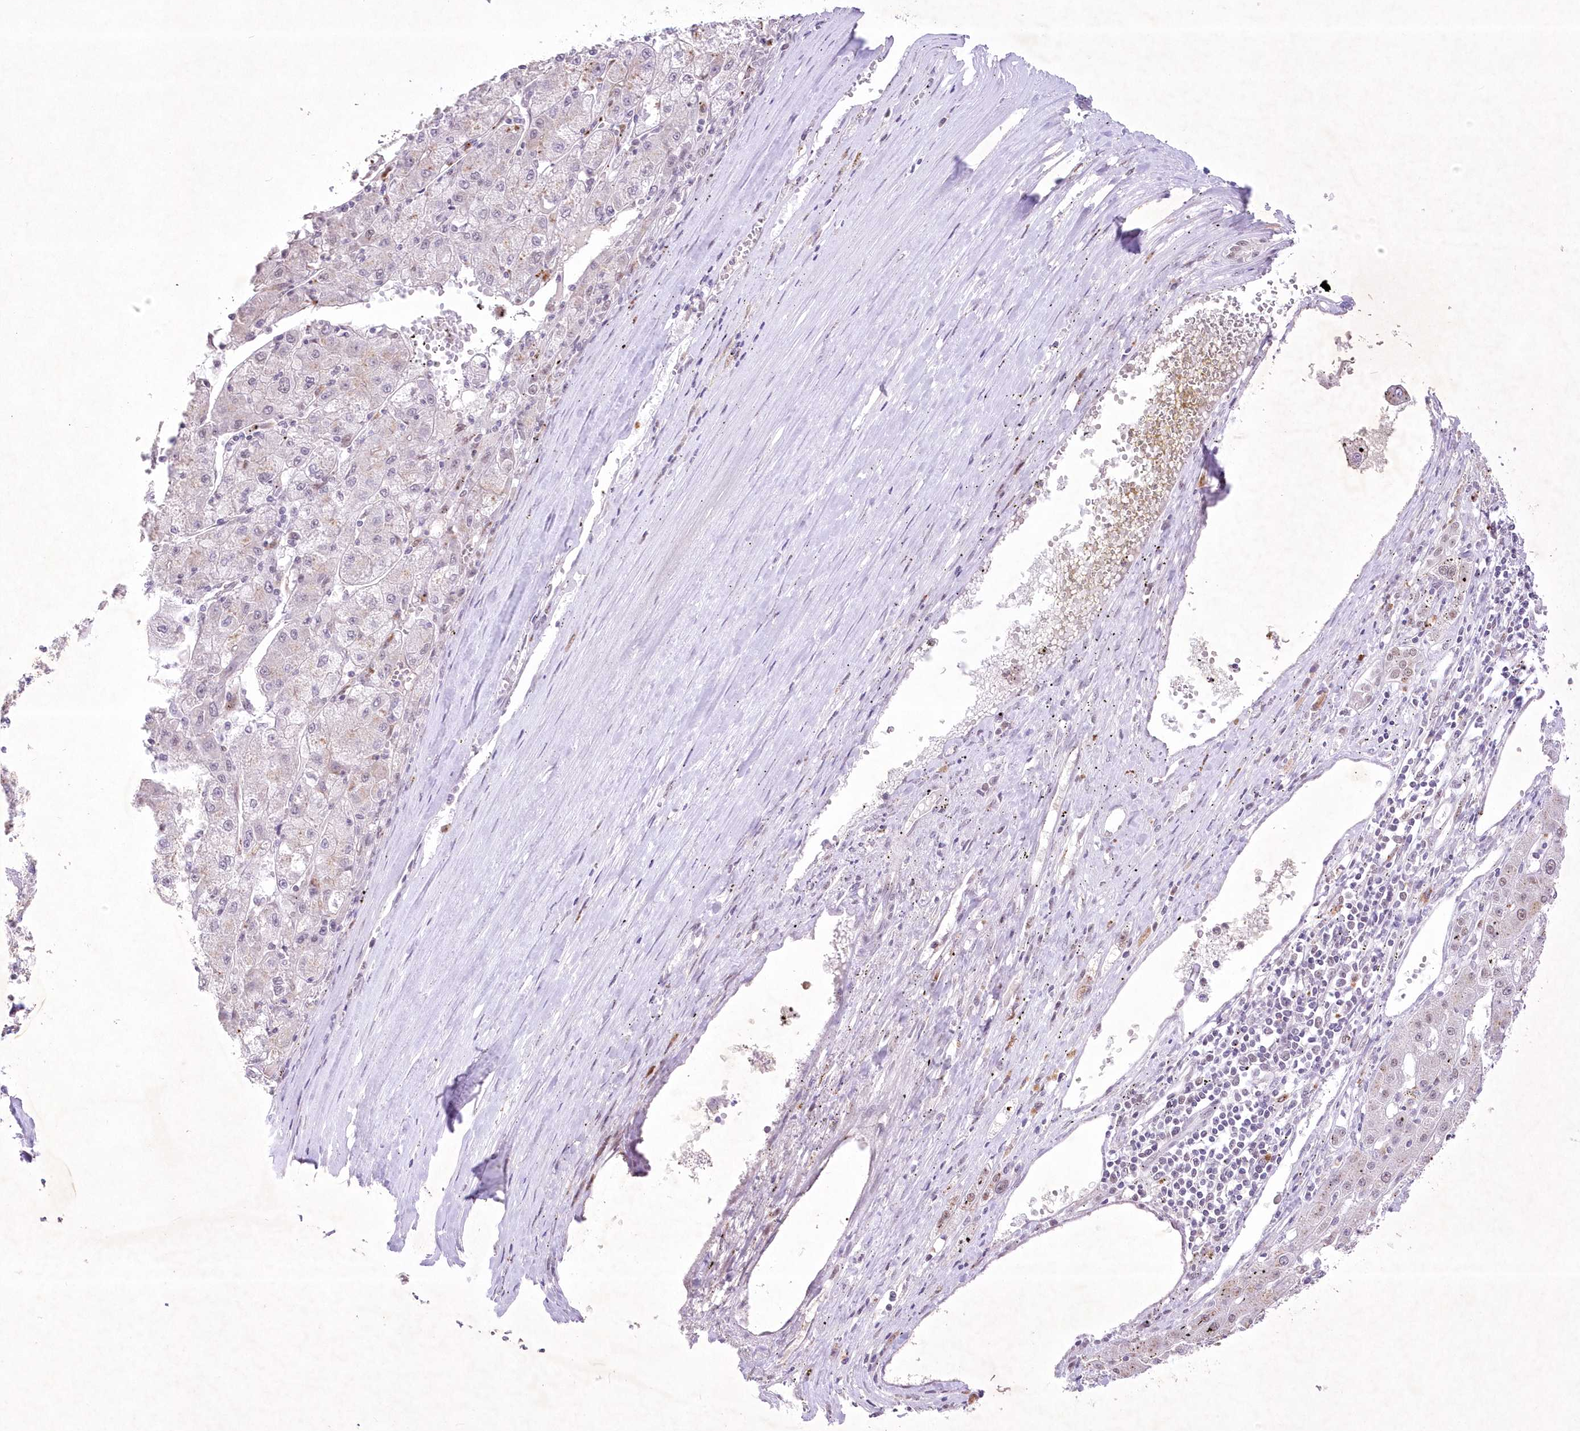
{"staining": {"intensity": "negative", "quantity": "none", "location": "none"}, "tissue": "liver cancer", "cell_type": "Tumor cells", "image_type": "cancer", "snomed": [{"axis": "morphology", "description": "Carcinoma, Hepatocellular, NOS"}, {"axis": "topography", "description": "Liver"}], "caption": "Tumor cells show no significant protein expression in liver cancer.", "gene": "RBM27", "patient": {"sex": "male", "age": 72}}